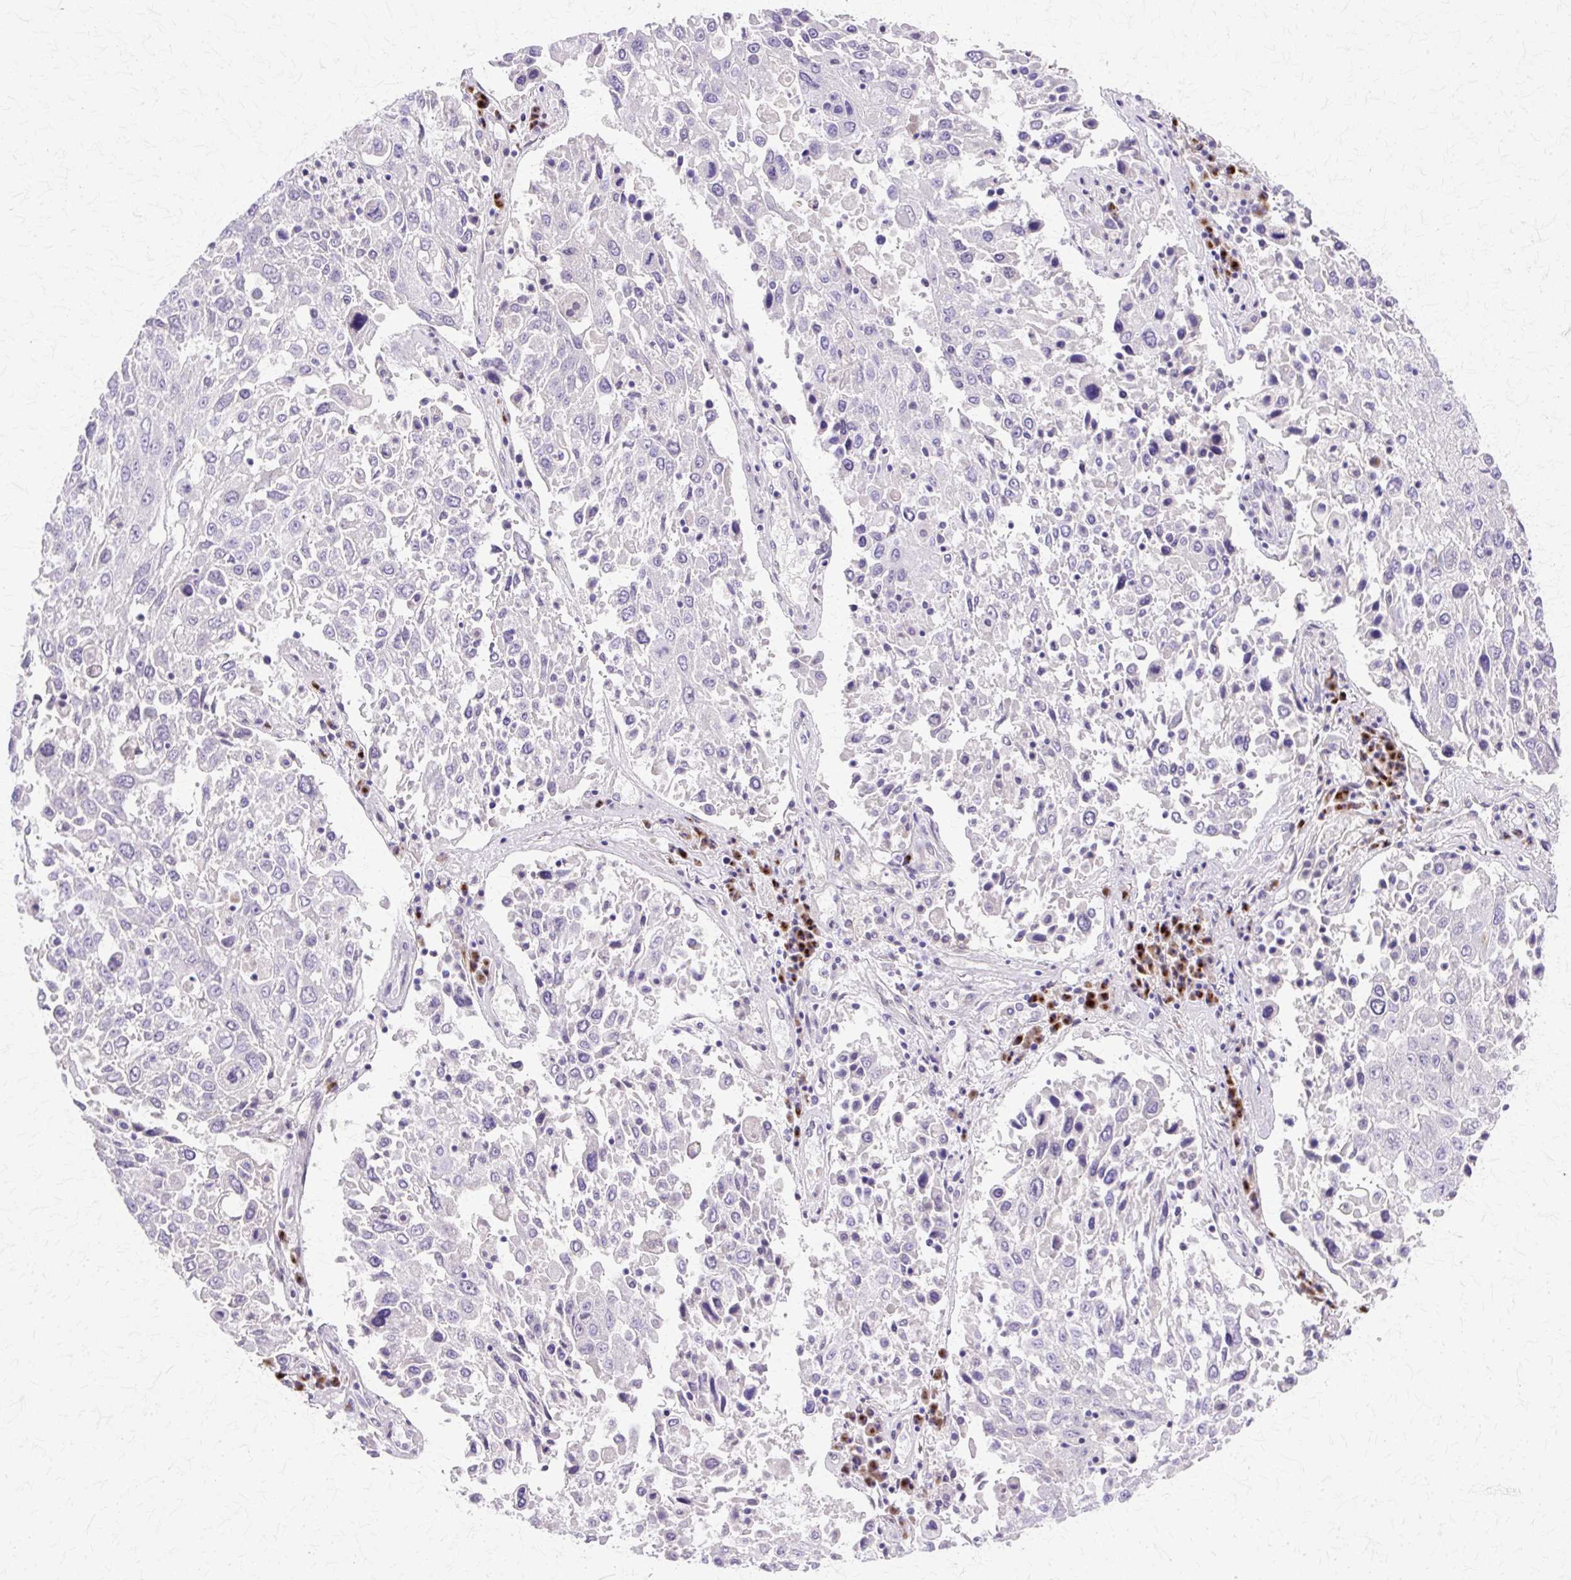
{"staining": {"intensity": "negative", "quantity": "none", "location": "none"}, "tissue": "lung cancer", "cell_type": "Tumor cells", "image_type": "cancer", "snomed": [{"axis": "morphology", "description": "Squamous cell carcinoma, NOS"}, {"axis": "topography", "description": "Lung"}], "caption": "An immunohistochemistry (IHC) image of lung squamous cell carcinoma is shown. There is no staining in tumor cells of lung squamous cell carcinoma. (Stains: DAB immunohistochemistry (IHC) with hematoxylin counter stain, Microscopy: brightfield microscopy at high magnification).", "gene": "TBC1D3G", "patient": {"sex": "male", "age": 65}}